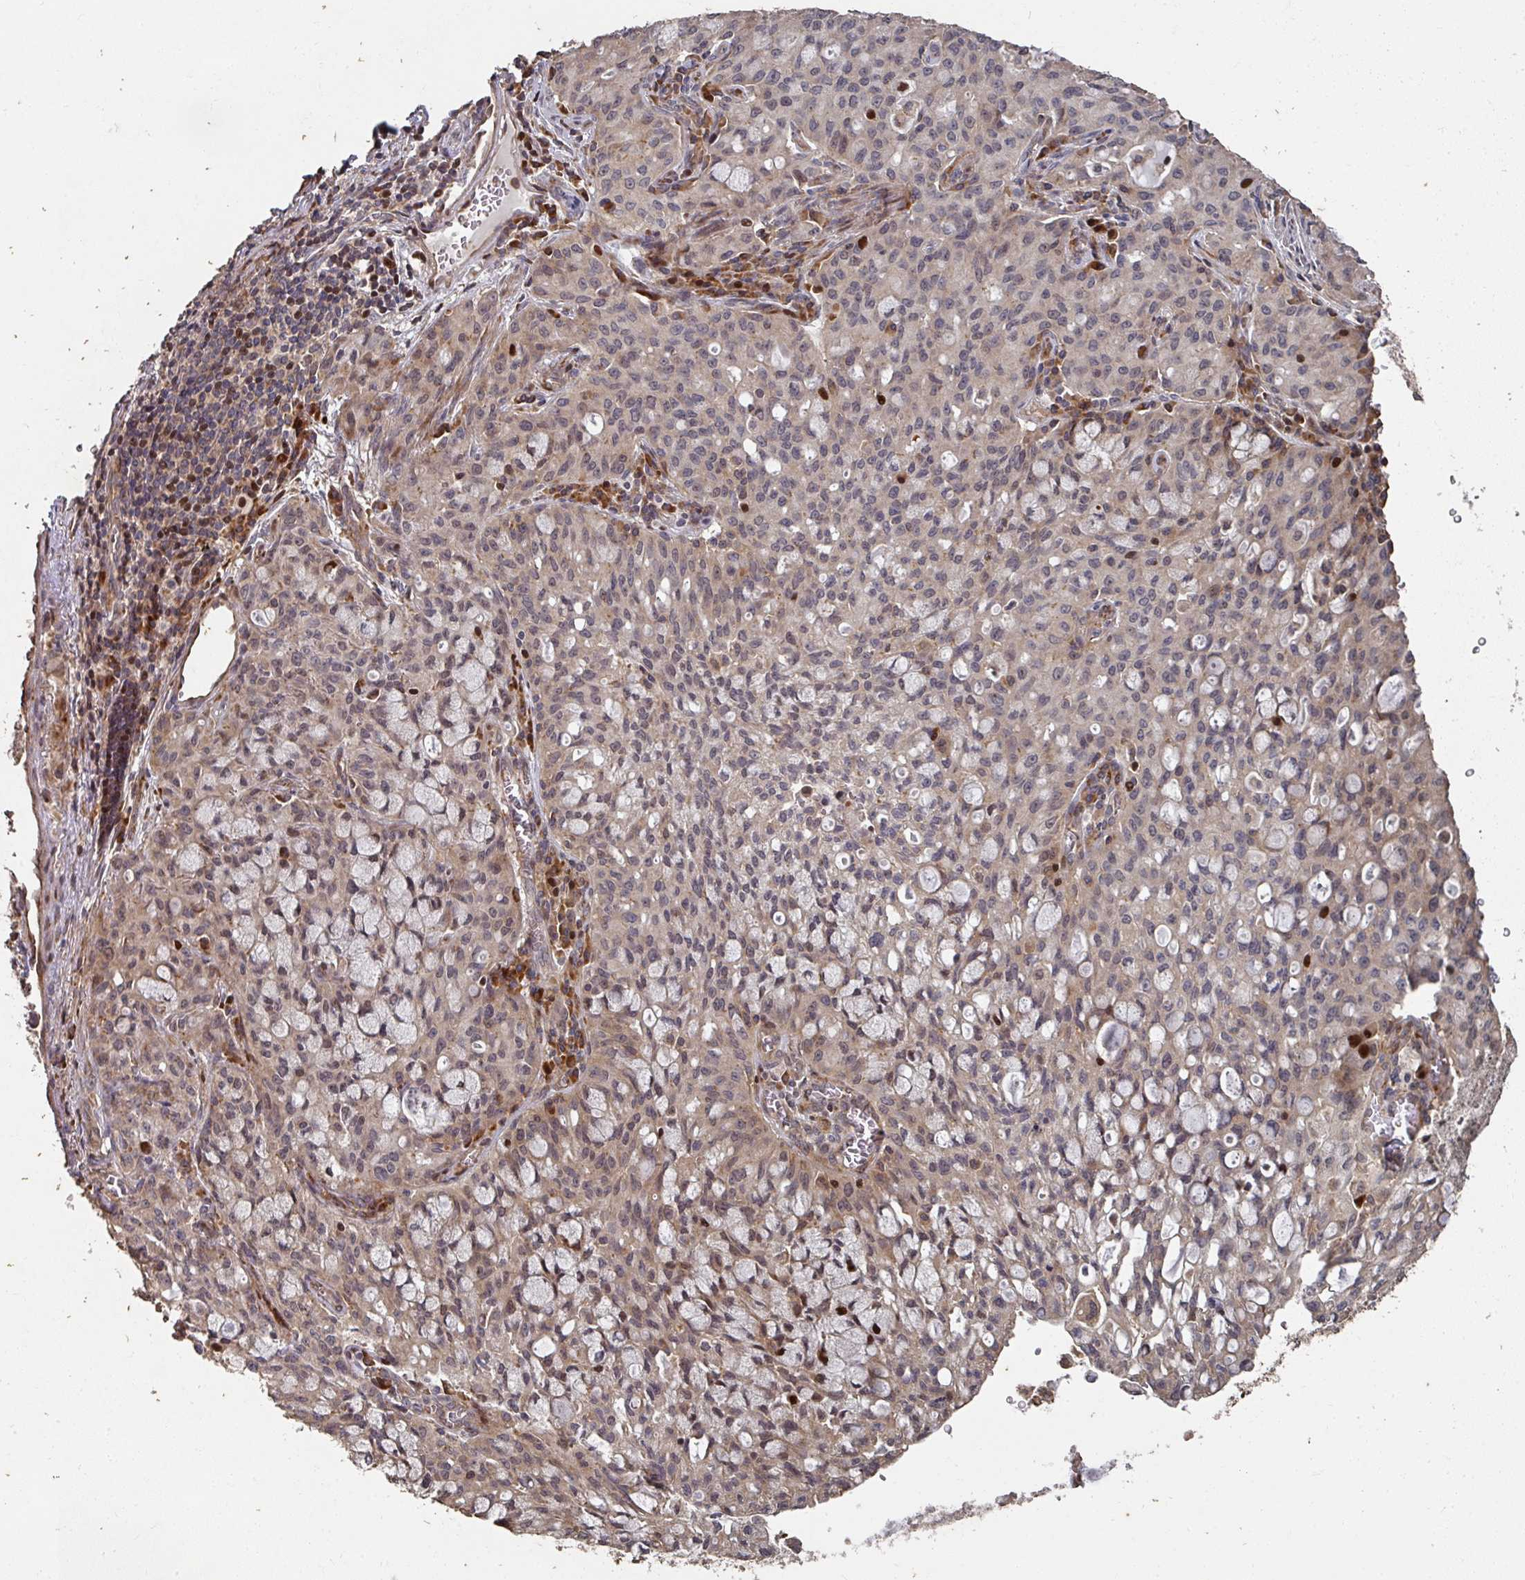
{"staining": {"intensity": "weak", "quantity": "25%-75%", "location": "cytoplasmic/membranous"}, "tissue": "lung cancer", "cell_type": "Tumor cells", "image_type": "cancer", "snomed": [{"axis": "morphology", "description": "Adenocarcinoma, NOS"}, {"axis": "topography", "description": "Lung"}], "caption": "Immunohistochemistry staining of lung adenocarcinoma, which exhibits low levels of weak cytoplasmic/membranous expression in approximately 25%-75% of tumor cells indicating weak cytoplasmic/membranous protein expression. The staining was performed using DAB (brown) for protein detection and nuclei were counterstained in hematoxylin (blue).", "gene": "CA7", "patient": {"sex": "female", "age": 44}}